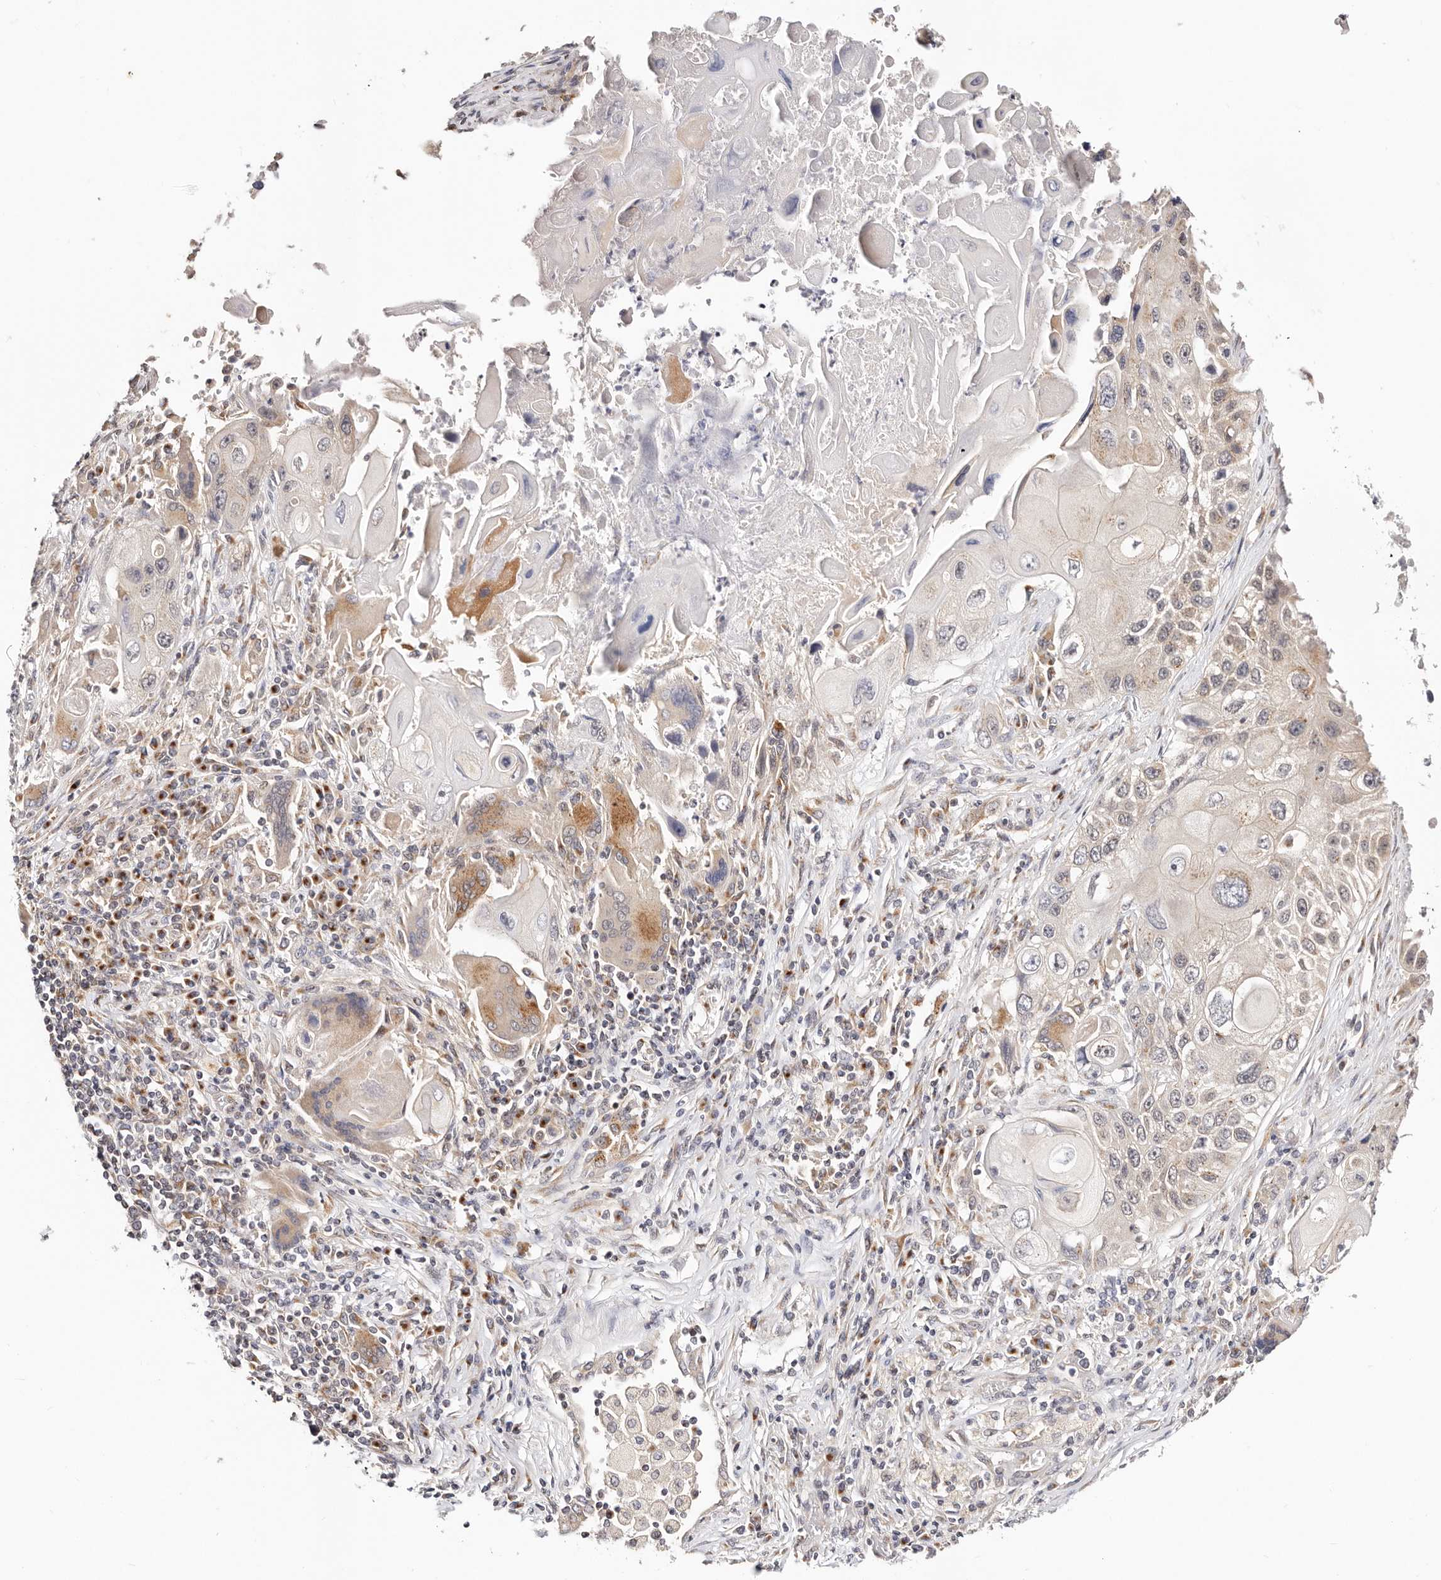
{"staining": {"intensity": "weak", "quantity": "<25%", "location": "cytoplasmic/membranous"}, "tissue": "lung cancer", "cell_type": "Tumor cells", "image_type": "cancer", "snomed": [{"axis": "morphology", "description": "Squamous cell carcinoma, NOS"}, {"axis": "topography", "description": "Lung"}], "caption": "DAB immunohistochemical staining of human squamous cell carcinoma (lung) exhibits no significant positivity in tumor cells.", "gene": "VIPAS39", "patient": {"sex": "male", "age": 61}}